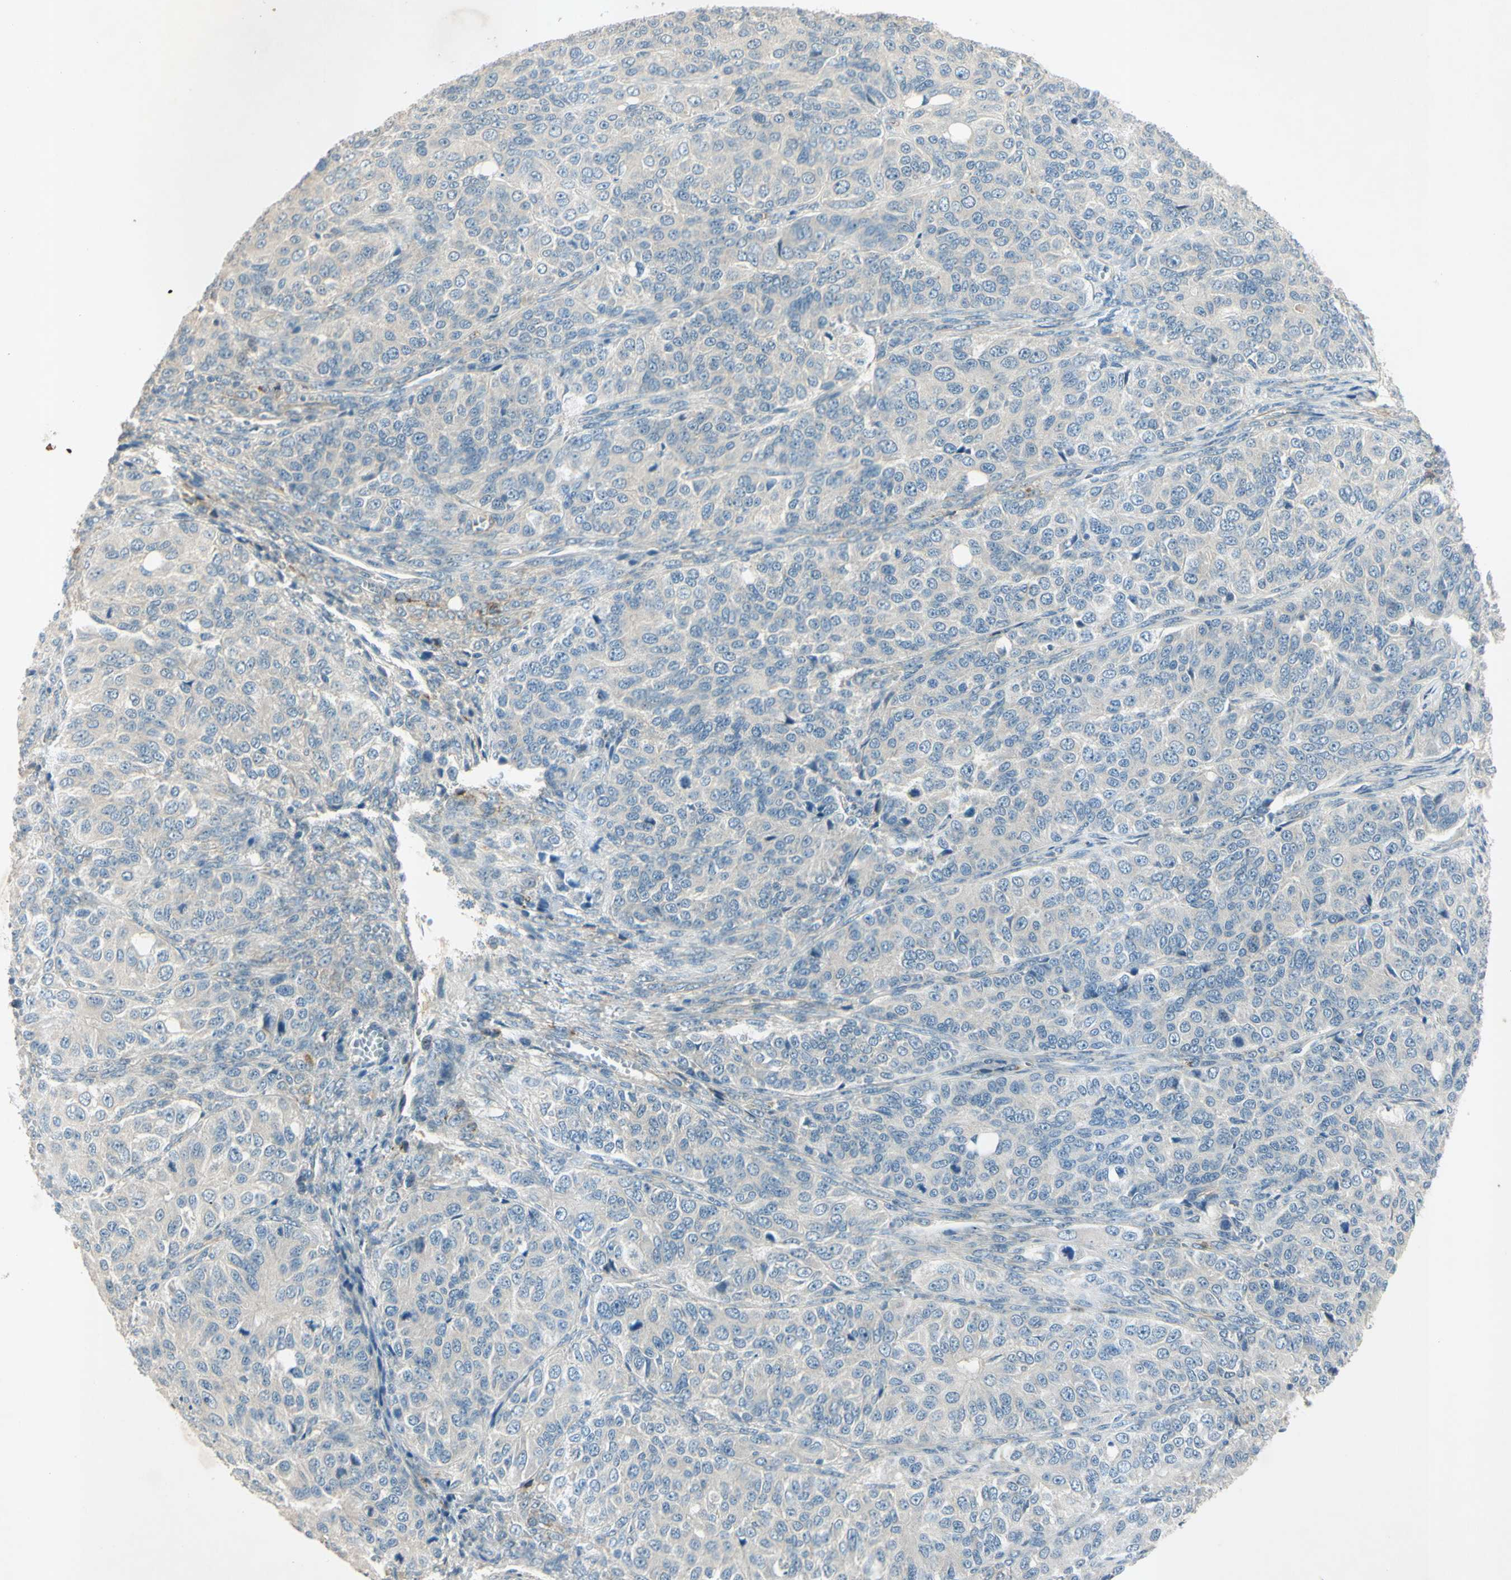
{"staining": {"intensity": "negative", "quantity": "none", "location": "none"}, "tissue": "ovarian cancer", "cell_type": "Tumor cells", "image_type": "cancer", "snomed": [{"axis": "morphology", "description": "Carcinoma, endometroid"}, {"axis": "topography", "description": "Ovary"}], "caption": "High power microscopy image of an immunohistochemistry photomicrograph of ovarian cancer, revealing no significant expression in tumor cells.", "gene": "AATK", "patient": {"sex": "female", "age": 51}}